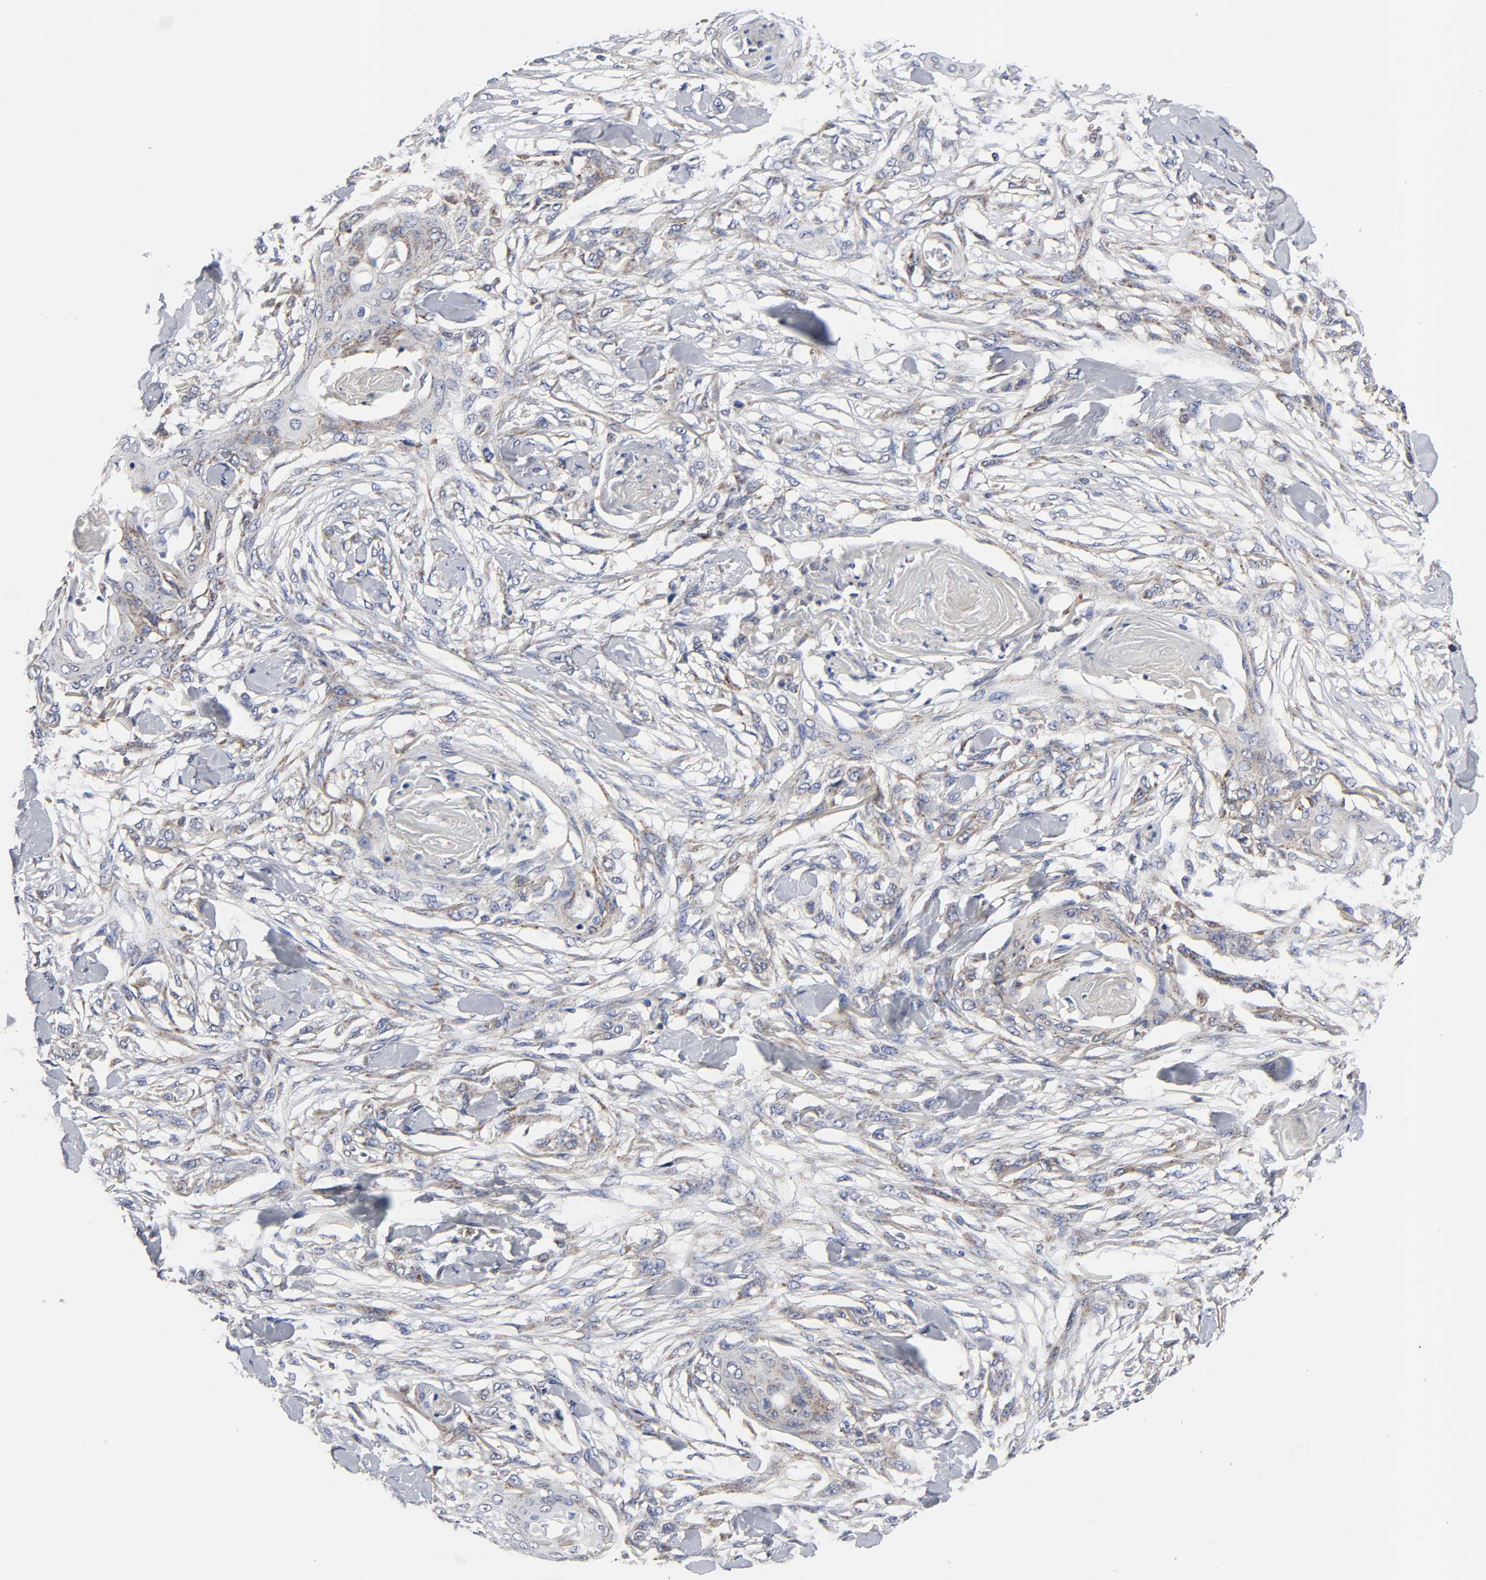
{"staining": {"intensity": "weak", "quantity": "<25%", "location": "cytoplasmic/membranous"}, "tissue": "skin cancer", "cell_type": "Tumor cells", "image_type": "cancer", "snomed": [{"axis": "morphology", "description": "Normal tissue, NOS"}, {"axis": "morphology", "description": "Squamous cell carcinoma, NOS"}, {"axis": "topography", "description": "Skin"}], "caption": "The immunohistochemistry (IHC) photomicrograph has no significant staining in tumor cells of skin cancer (squamous cell carcinoma) tissue.", "gene": "AOPEP", "patient": {"sex": "female", "age": 59}}